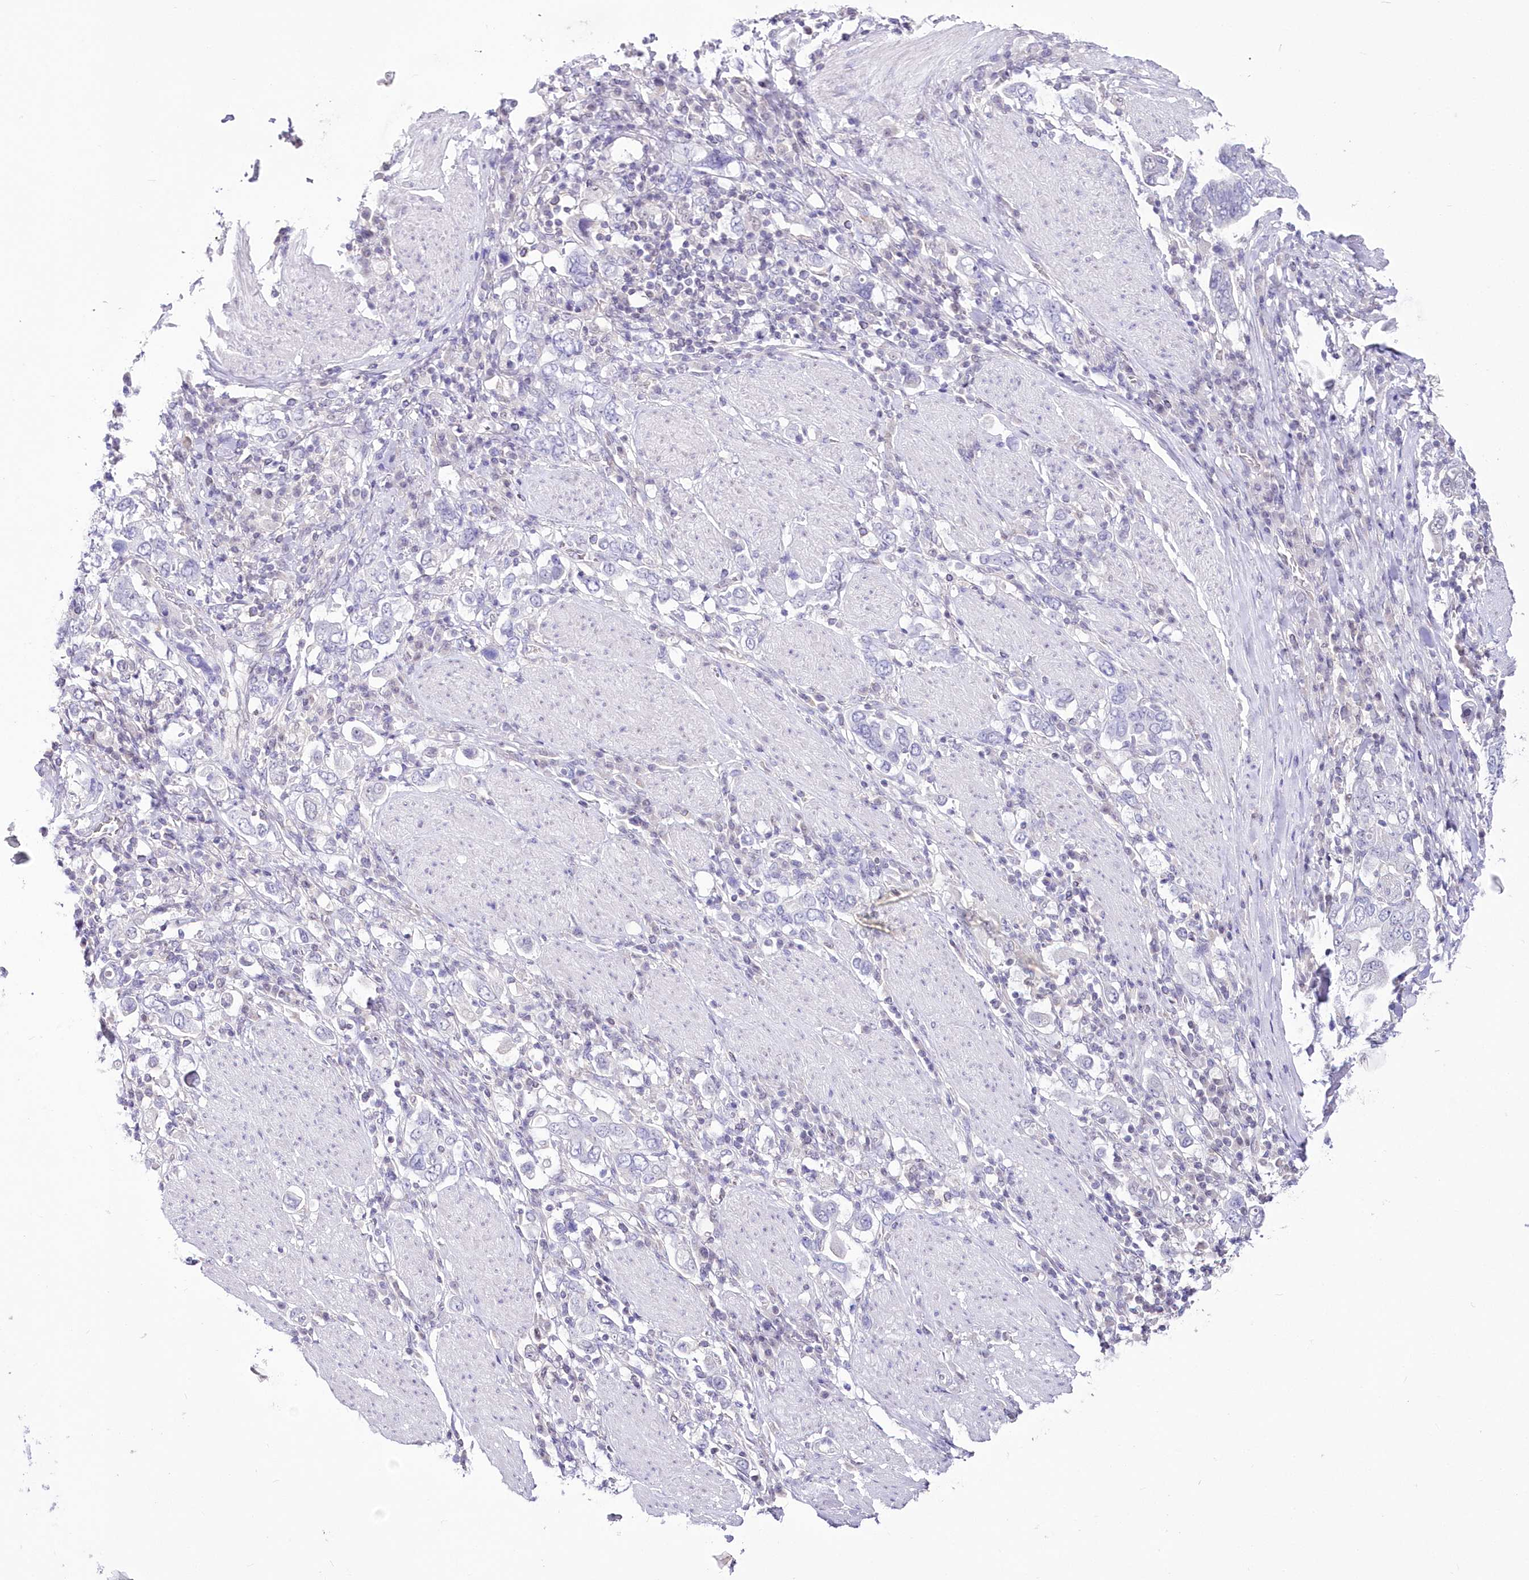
{"staining": {"intensity": "negative", "quantity": "none", "location": "none"}, "tissue": "stomach cancer", "cell_type": "Tumor cells", "image_type": "cancer", "snomed": [{"axis": "morphology", "description": "Adenocarcinoma, NOS"}, {"axis": "topography", "description": "Stomach, upper"}], "caption": "Immunohistochemistry (IHC) micrograph of neoplastic tissue: human adenocarcinoma (stomach) stained with DAB (3,3'-diaminobenzidine) displays no significant protein staining in tumor cells.", "gene": "UBA6", "patient": {"sex": "male", "age": 62}}